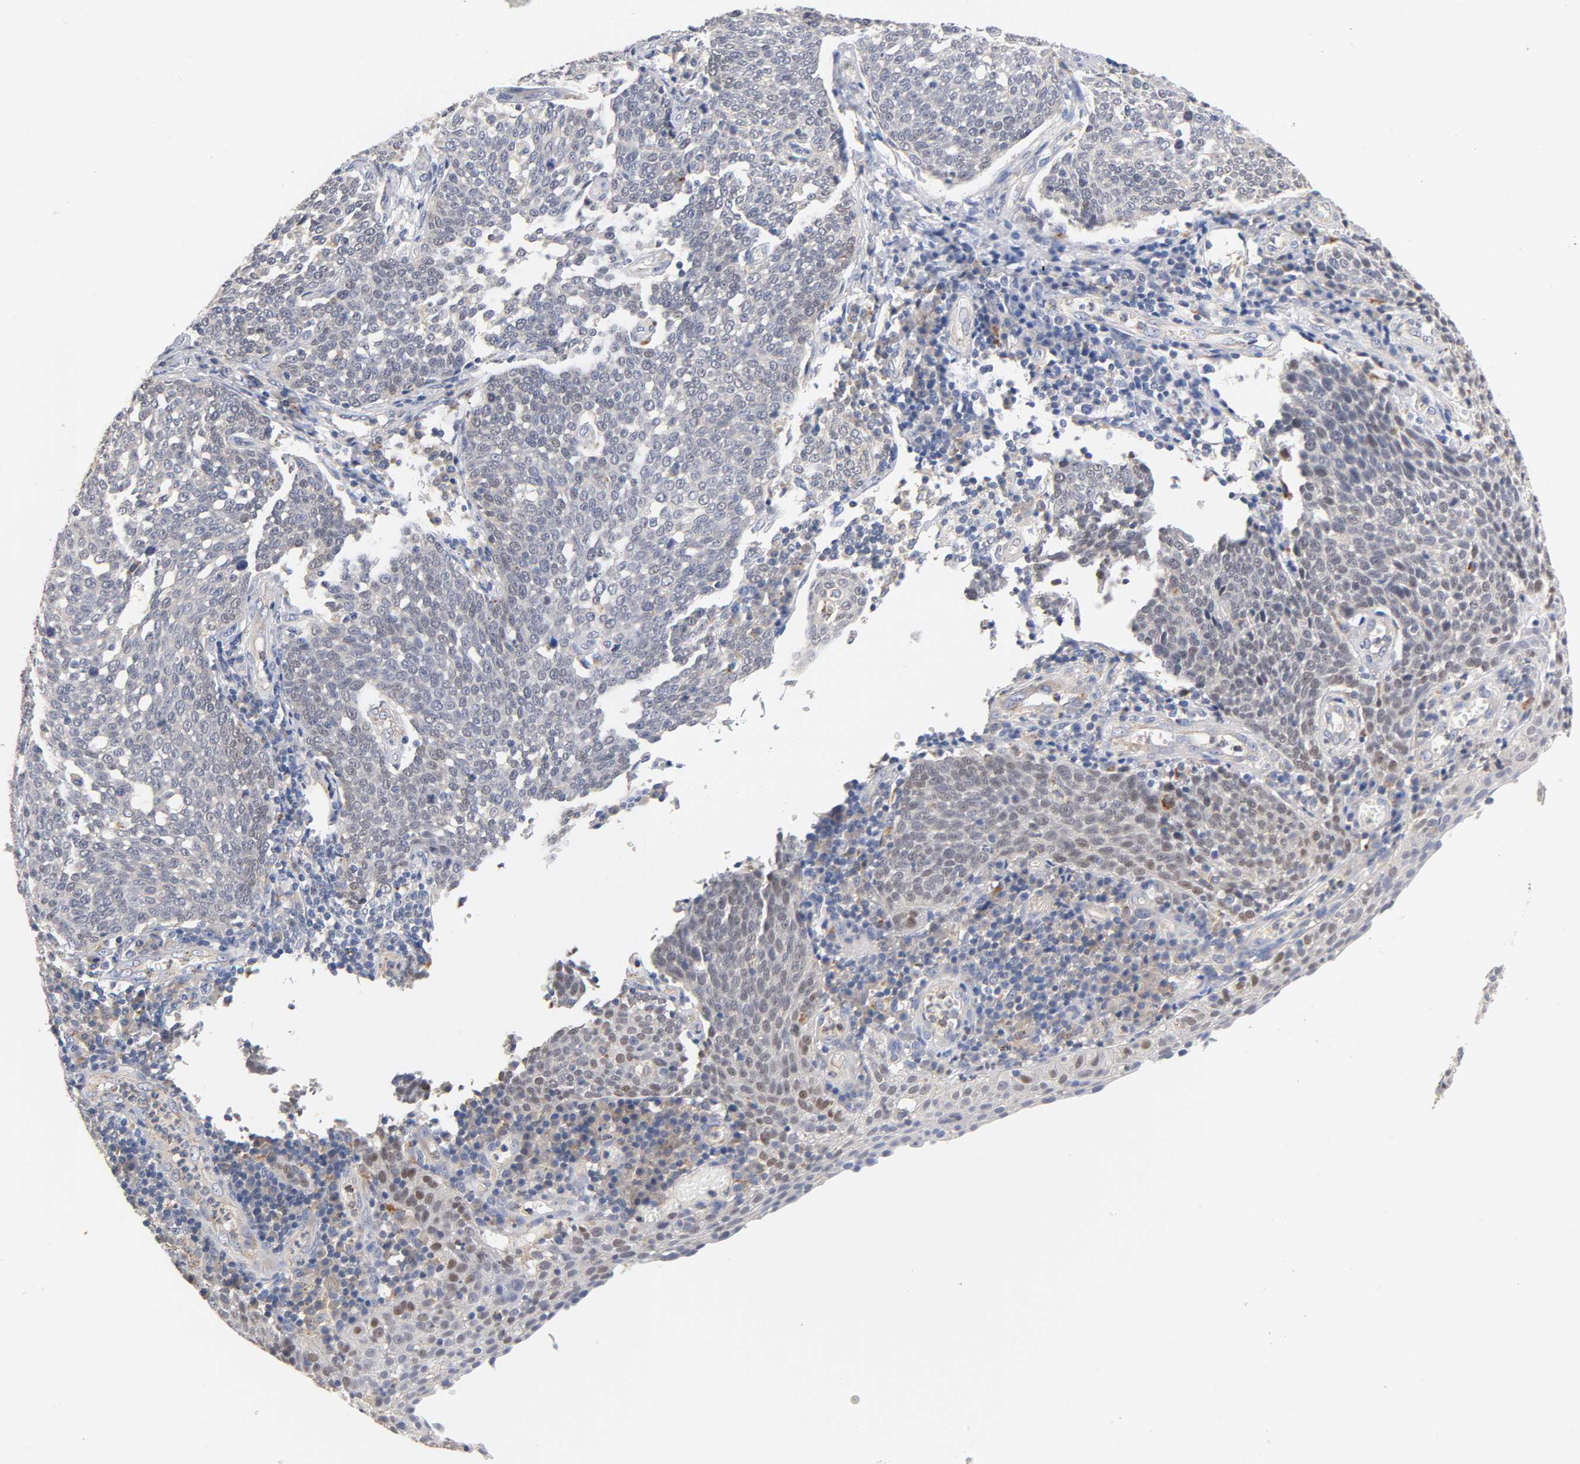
{"staining": {"intensity": "weak", "quantity": "<25%", "location": "nuclear"}, "tissue": "cervical cancer", "cell_type": "Tumor cells", "image_type": "cancer", "snomed": [{"axis": "morphology", "description": "Squamous cell carcinoma, NOS"}, {"axis": "topography", "description": "Cervix"}], "caption": "High magnification brightfield microscopy of cervical cancer (squamous cell carcinoma) stained with DAB (brown) and counterstained with hematoxylin (blue): tumor cells show no significant expression.", "gene": "SEMA5A", "patient": {"sex": "female", "age": 34}}